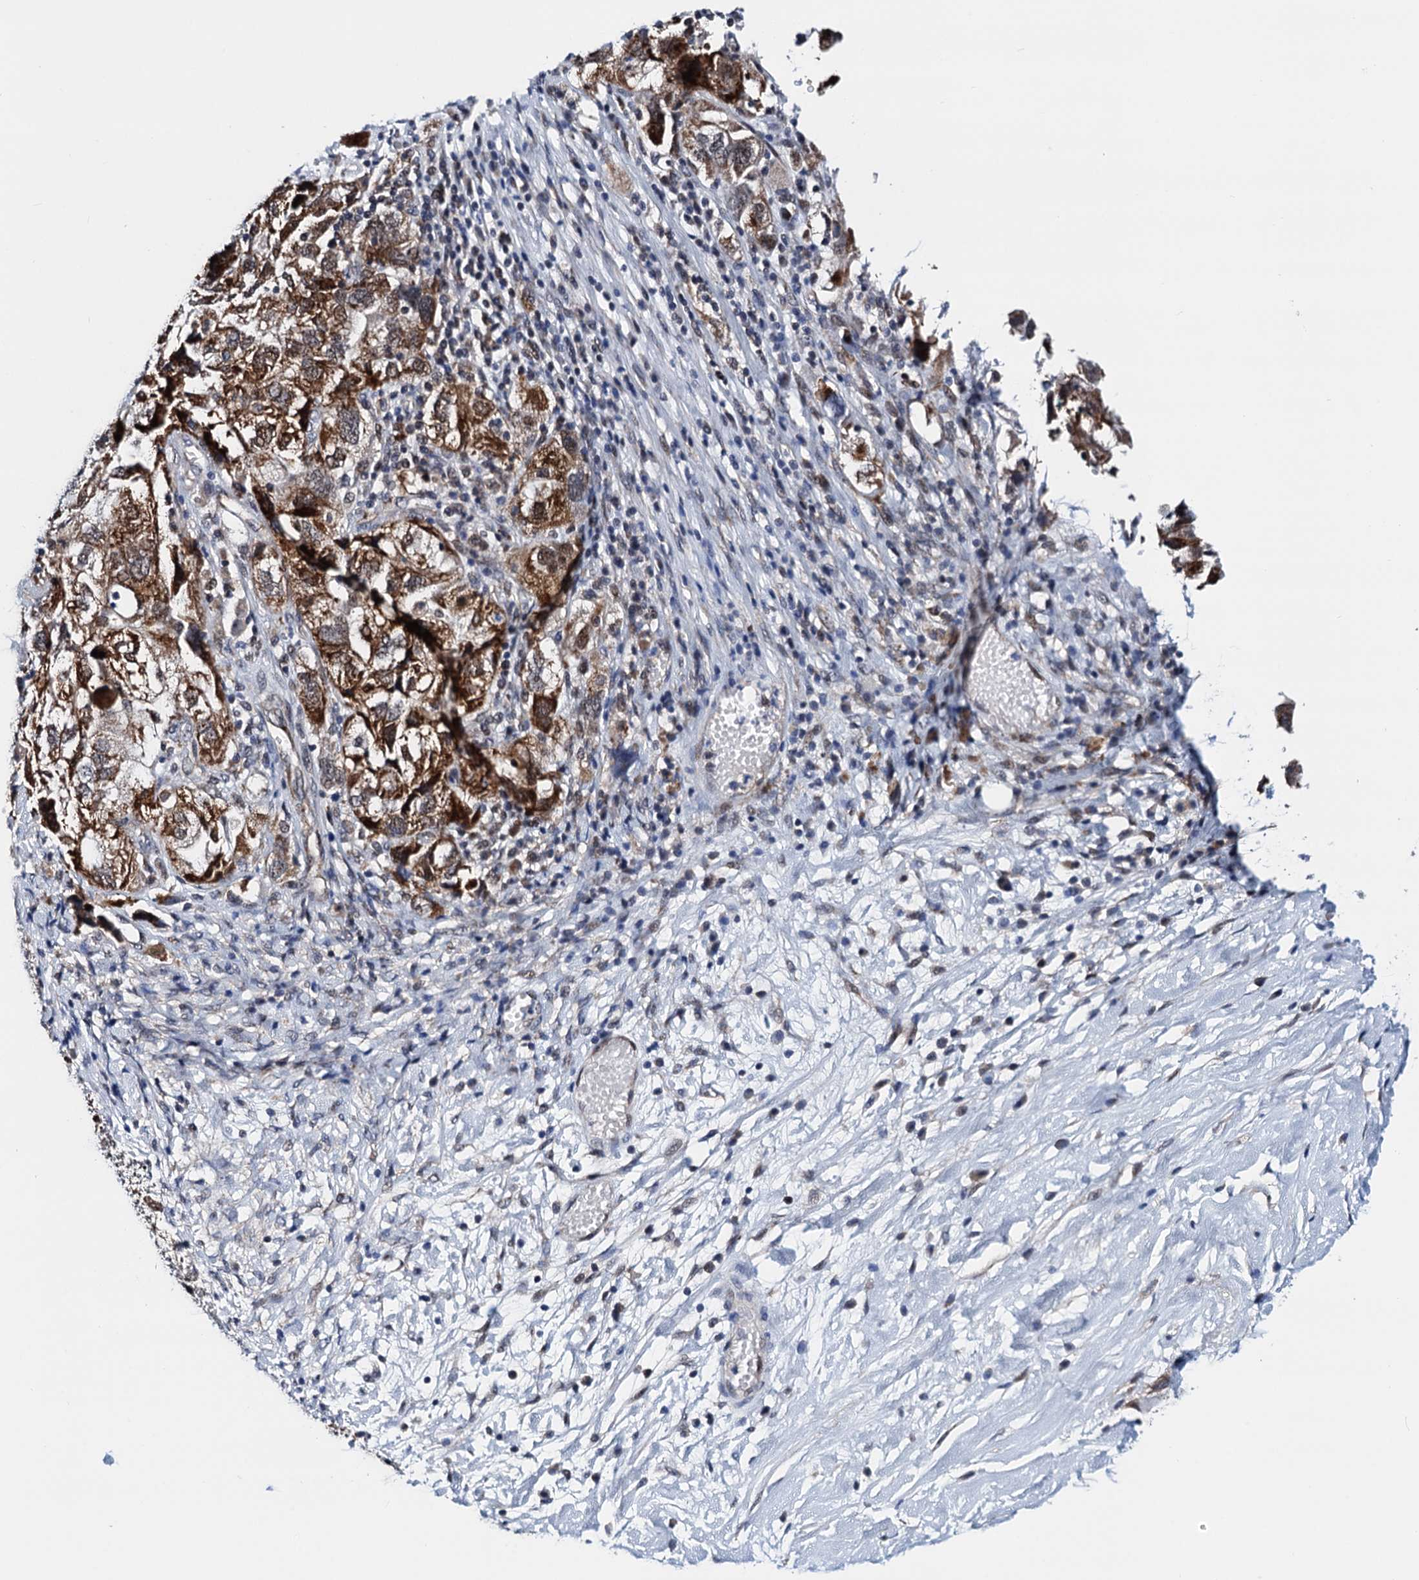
{"staining": {"intensity": "strong", "quantity": ">75%", "location": "cytoplasmic/membranous"}, "tissue": "ovarian cancer", "cell_type": "Tumor cells", "image_type": "cancer", "snomed": [{"axis": "morphology", "description": "Carcinoma, NOS"}, {"axis": "morphology", "description": "Cystadenocarcinoma, serous, NOS"}, {"axis": "topography", "description": "Ovary"}], "caption": "Strong cytoplasmic/membranous staining is seen in about >75% of tumor cells in ovarian cancer.", "gene": "COA4", "patient": {"sex": "female", "age": 69}}